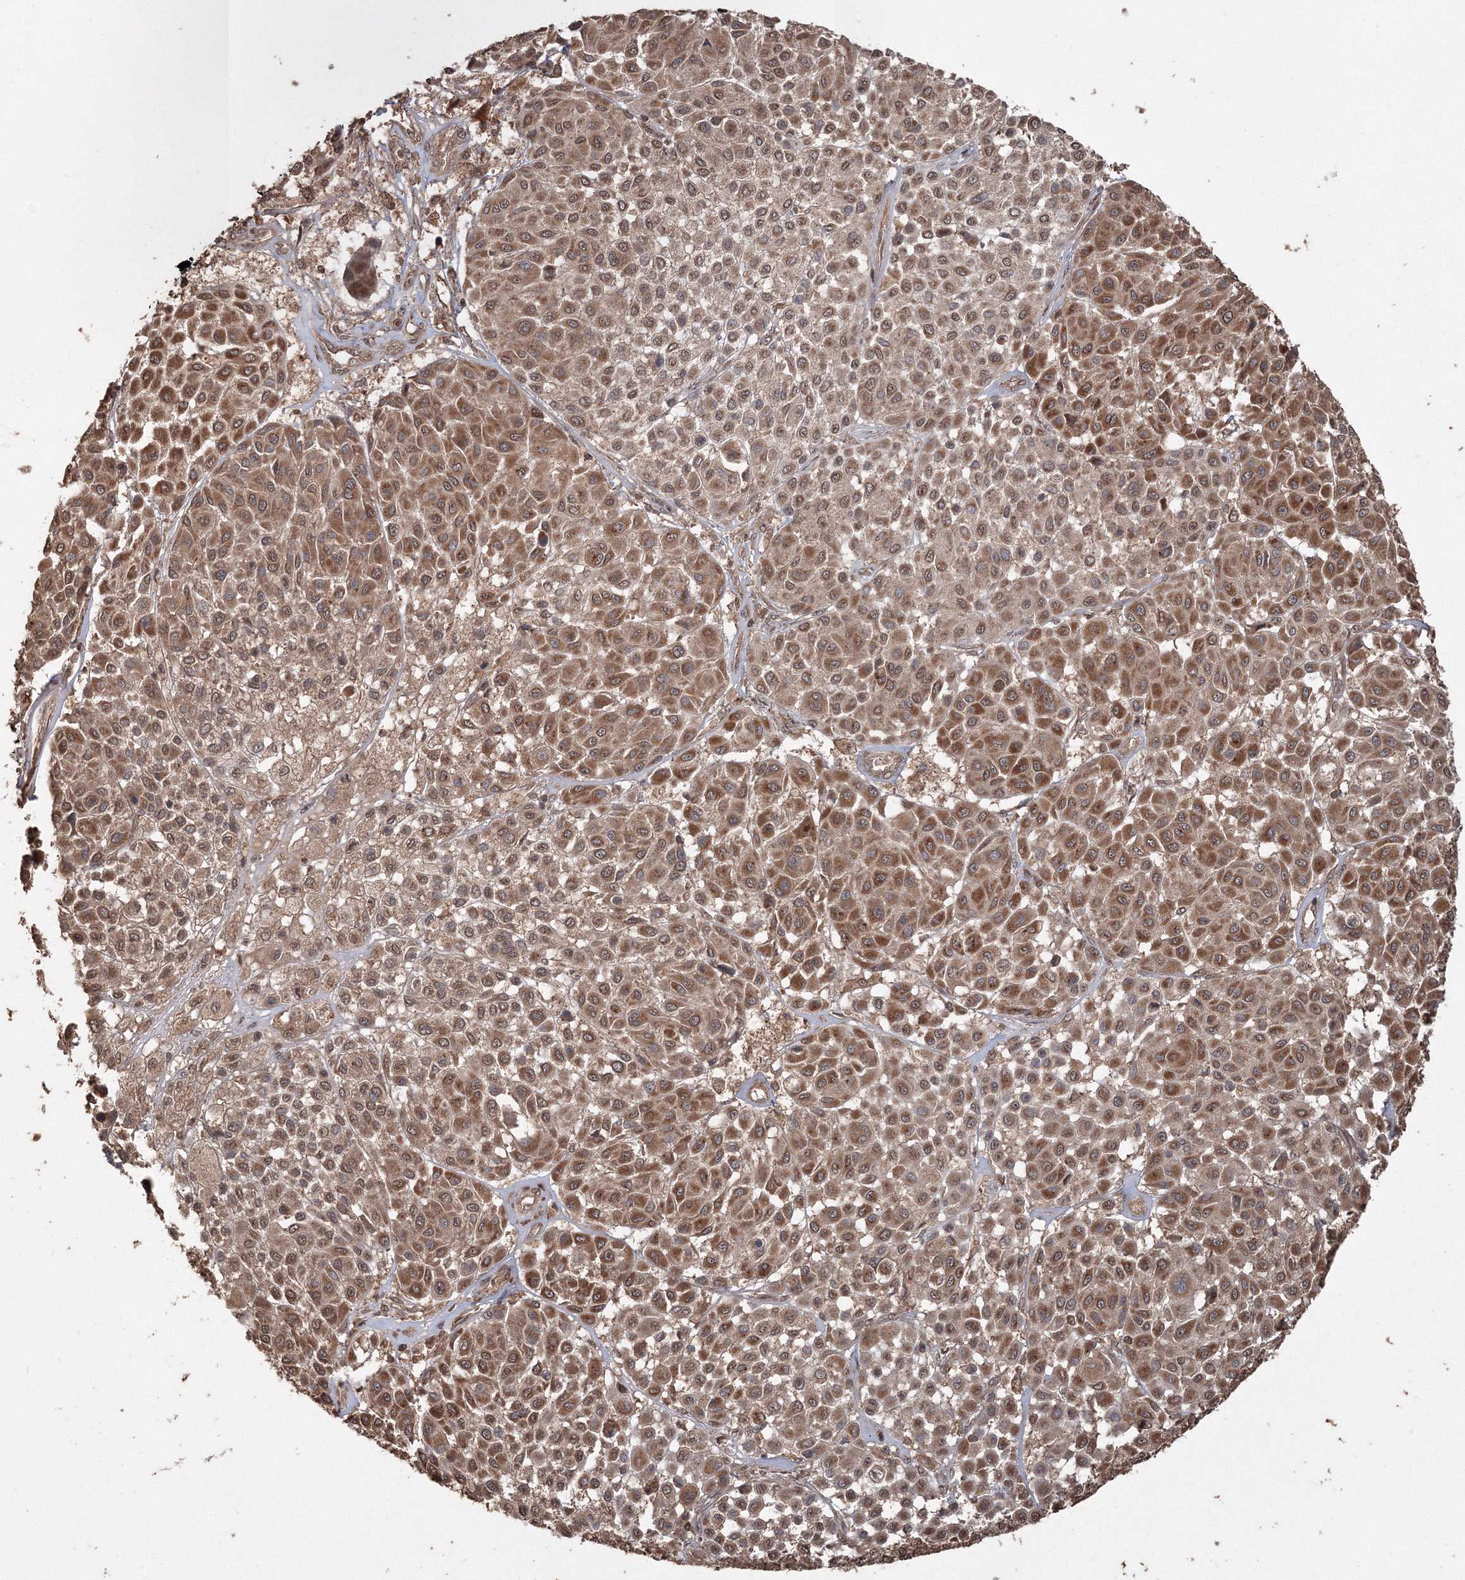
{"staining": {"intensity": "moderate", "quantity": ">75%", "location": "cytoplasmic/membranous"}, "tissue": "melanoma", "cell_type": "Tumor cells", "image_type": "cancer", "snomed": [{"axis": "morphology", "description": "Malignant melanoma, Metastatic site"}, {"axis": "topography", "description": "Soft tissue"}], "caption": "A medium amount of moderate cytoplasmic/membranous staining is present in about >75% of tumor cells in malignant melanoma (metastatic site) tissue. (DAB IHC with brightfield microscopy, high magnification).", "gene": "CCDC122", "patient": {"sex": "male", "age": 41}}